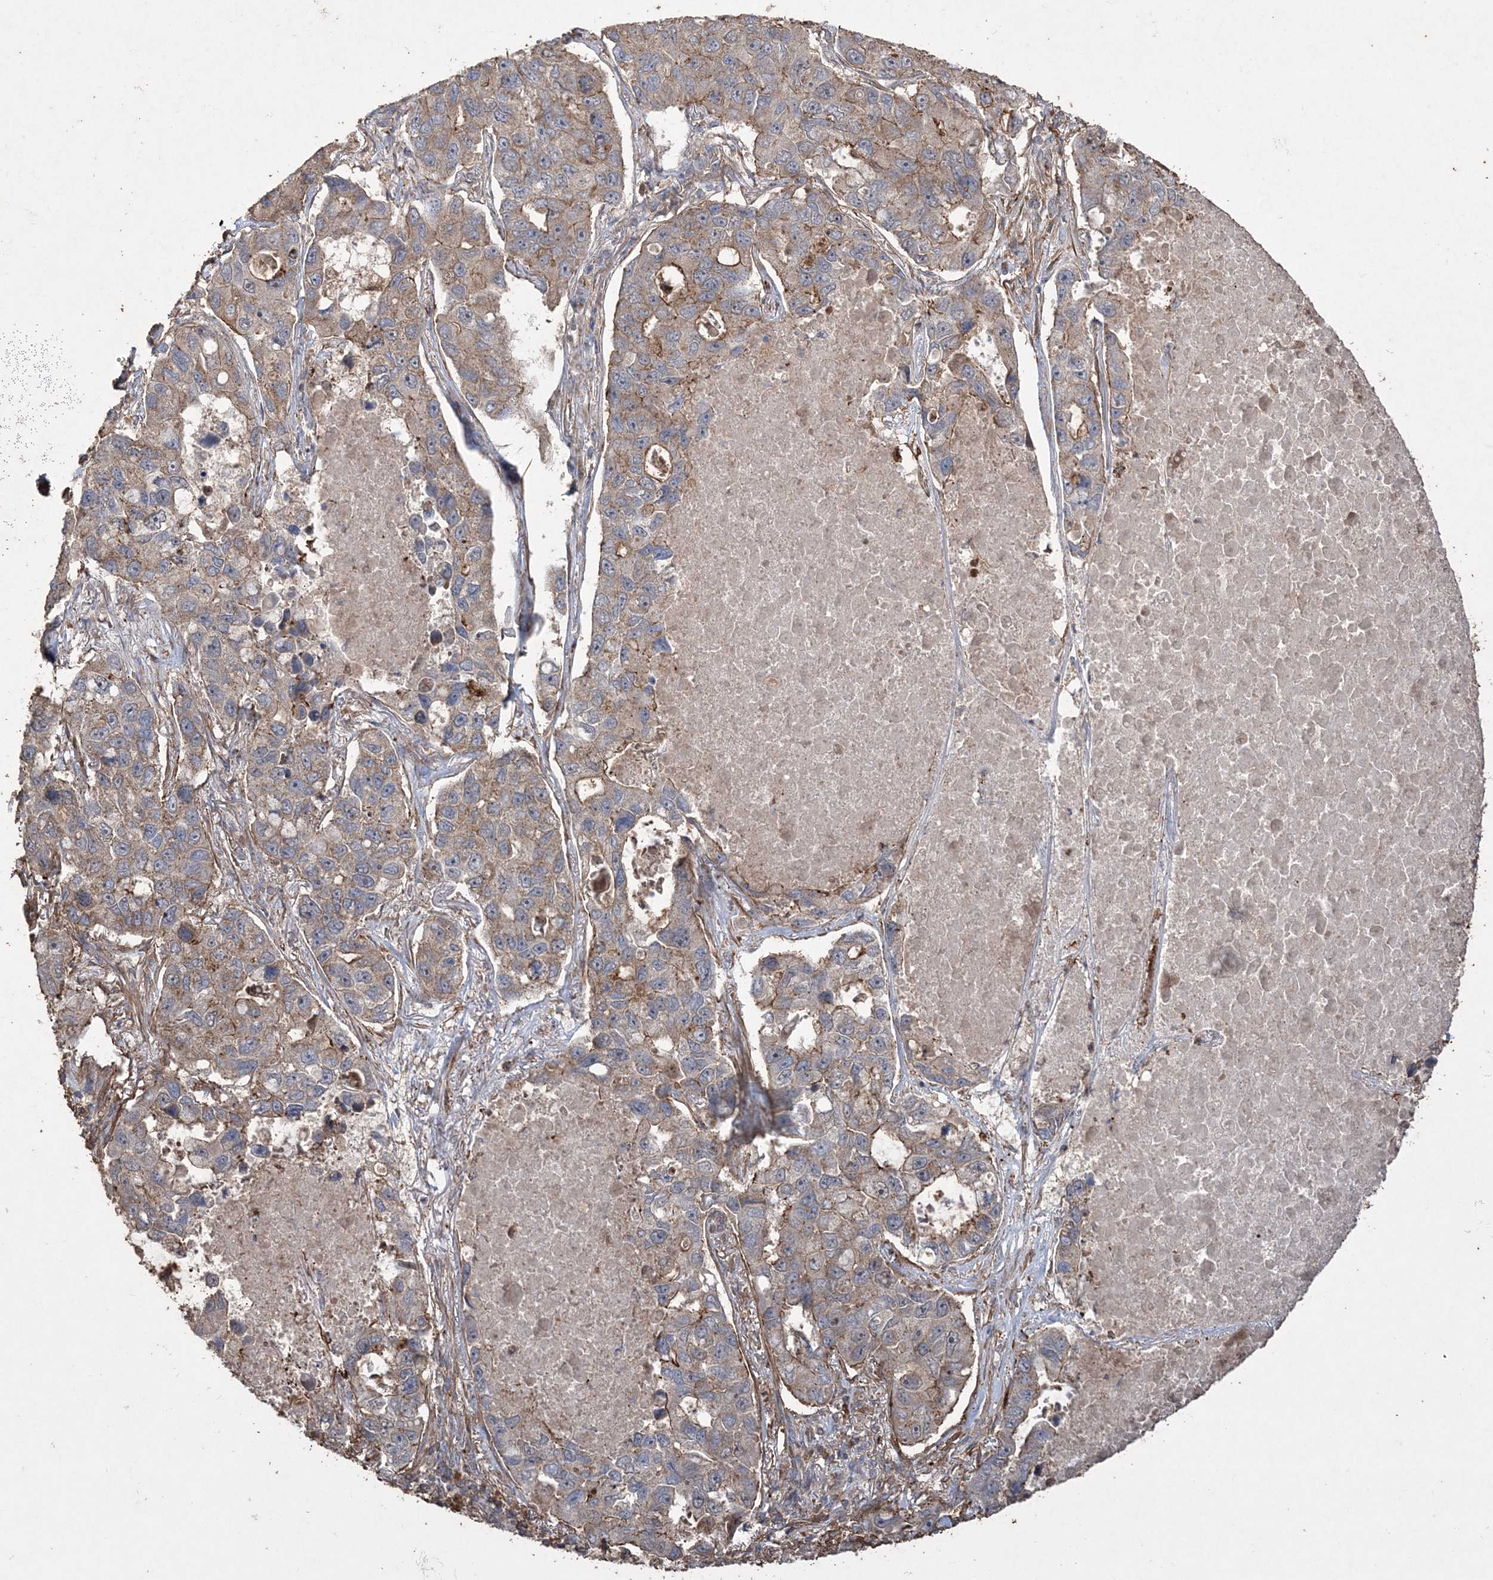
{"staining": {"intensity": "weak", "quantity": ">75%", "location": "cytoplasmic/membranous"}, "tissue": "lung cancer", "cell_type": "Tumor cells", "image_type": "cancer", "snomed": [{"axis": "morphology", "description": "Adenocarcinoma, NOS"}, {"axis": "topography", "description": "Lung"}], "caption": "High-magnification brightfield microscopy of lung cancer (adenocarcinoma) stained with DAB (brown) and counterstained with hematoxylin (blue). tumor cells exhibit weak cytoplasmic/membranous expression is seen in about>75% of cells. Ihc stains the protein of interest in brown and the nuclei are stained blue.", "gene": "TTC7A", "patient": {"sex": "male", "age": 64}}